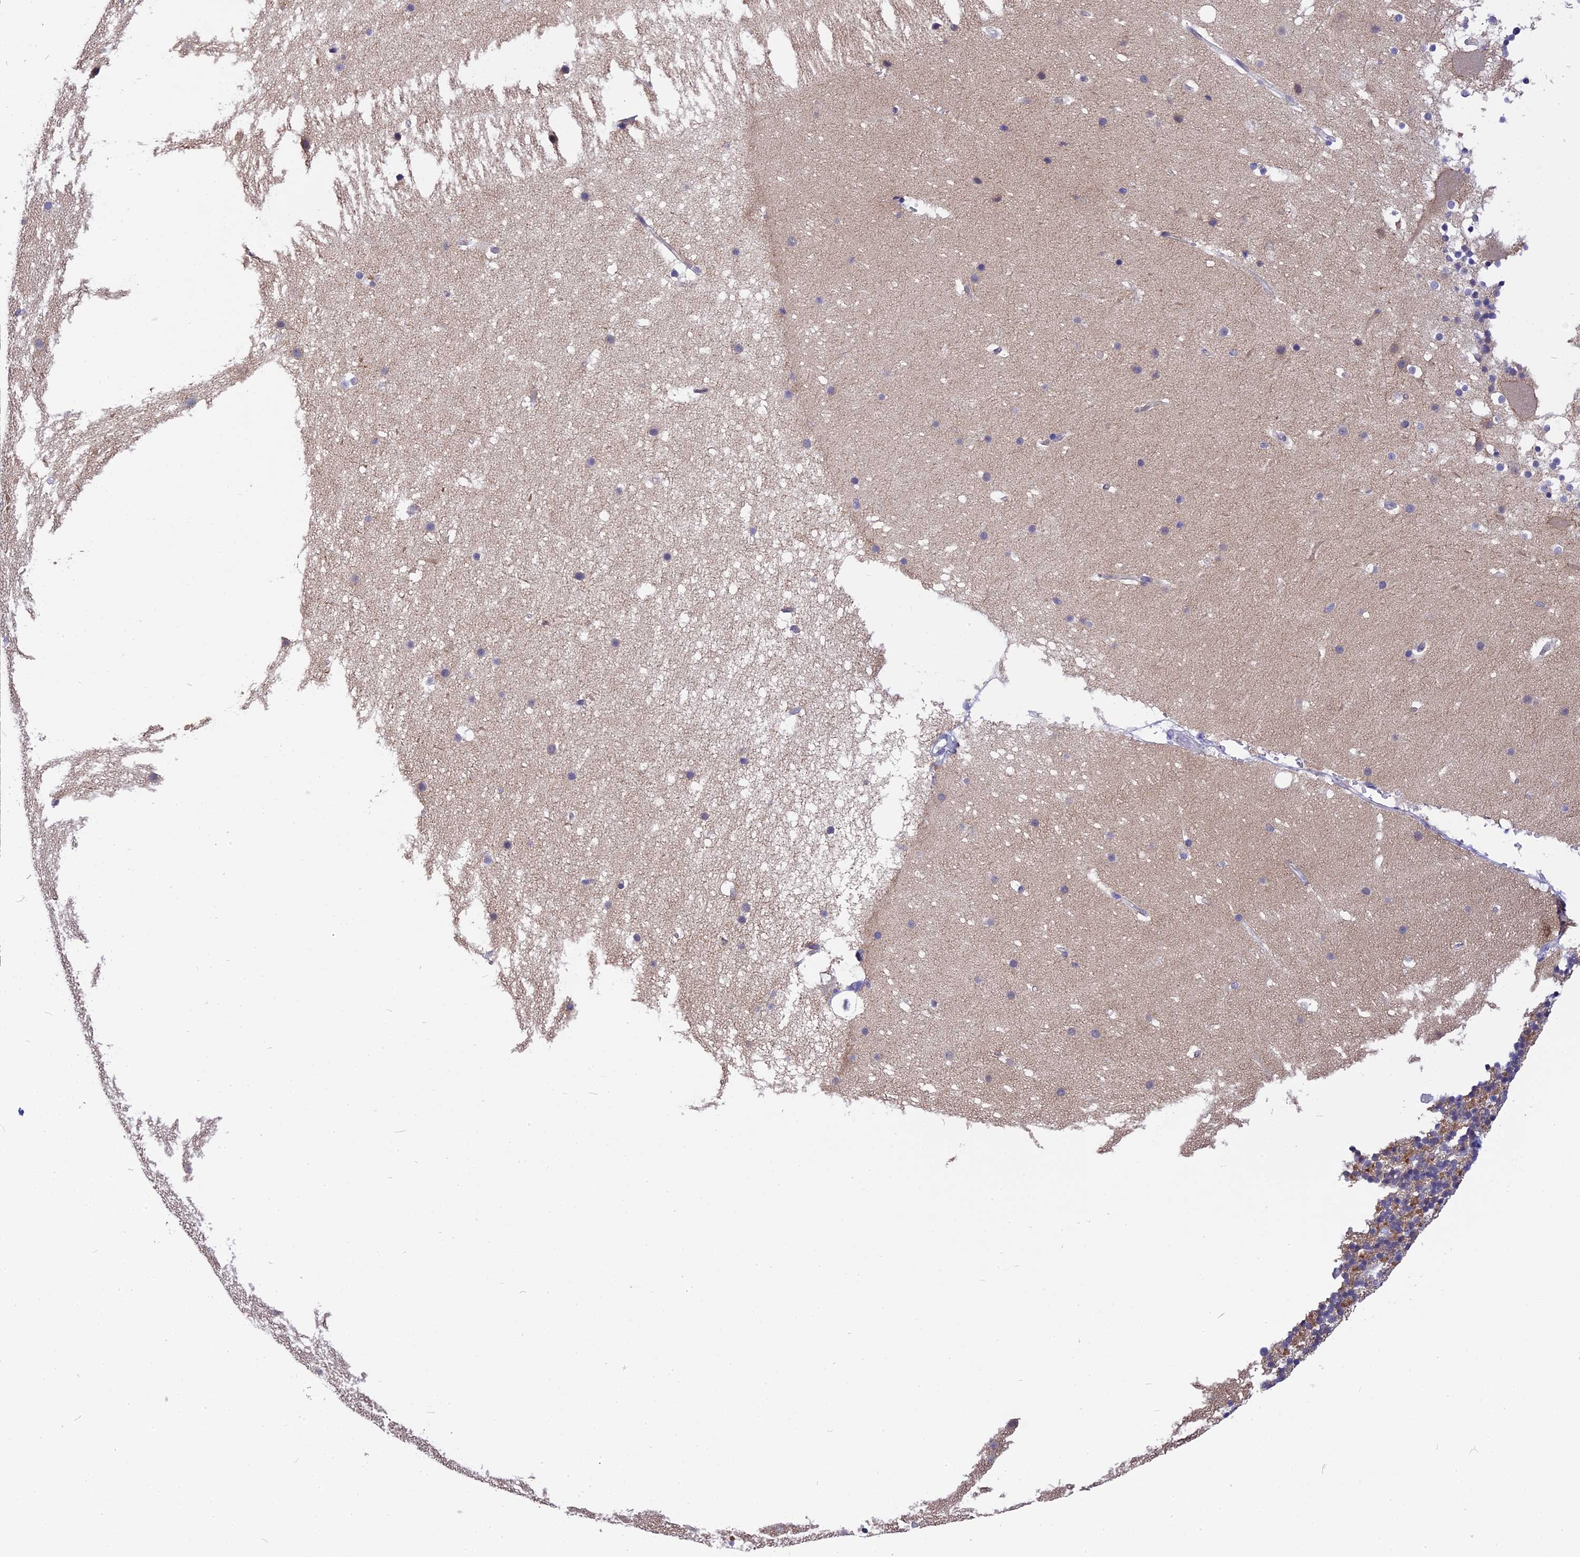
{"staining": {"intensity": "moderate", "quantity": "25%-75%", "location": "cytoplasmic/membranous"}, "tissue": "cerebellum", "cell_type": "Cells in granular layer", "image_type": "normal", "snomed": [{"axis": "morphology", "description": "Normal tissue, NOS"}, {"axis": "topography", "description": "Cerebellum"}], "caption": "A medium amount of moderate cytoplasmic/membranous expression is seen in approximately 25%-75% of cells in granular layer in benign cerebellum.", "gene": "KCTD14", "patient": {"sex": "male", "age": 57}}